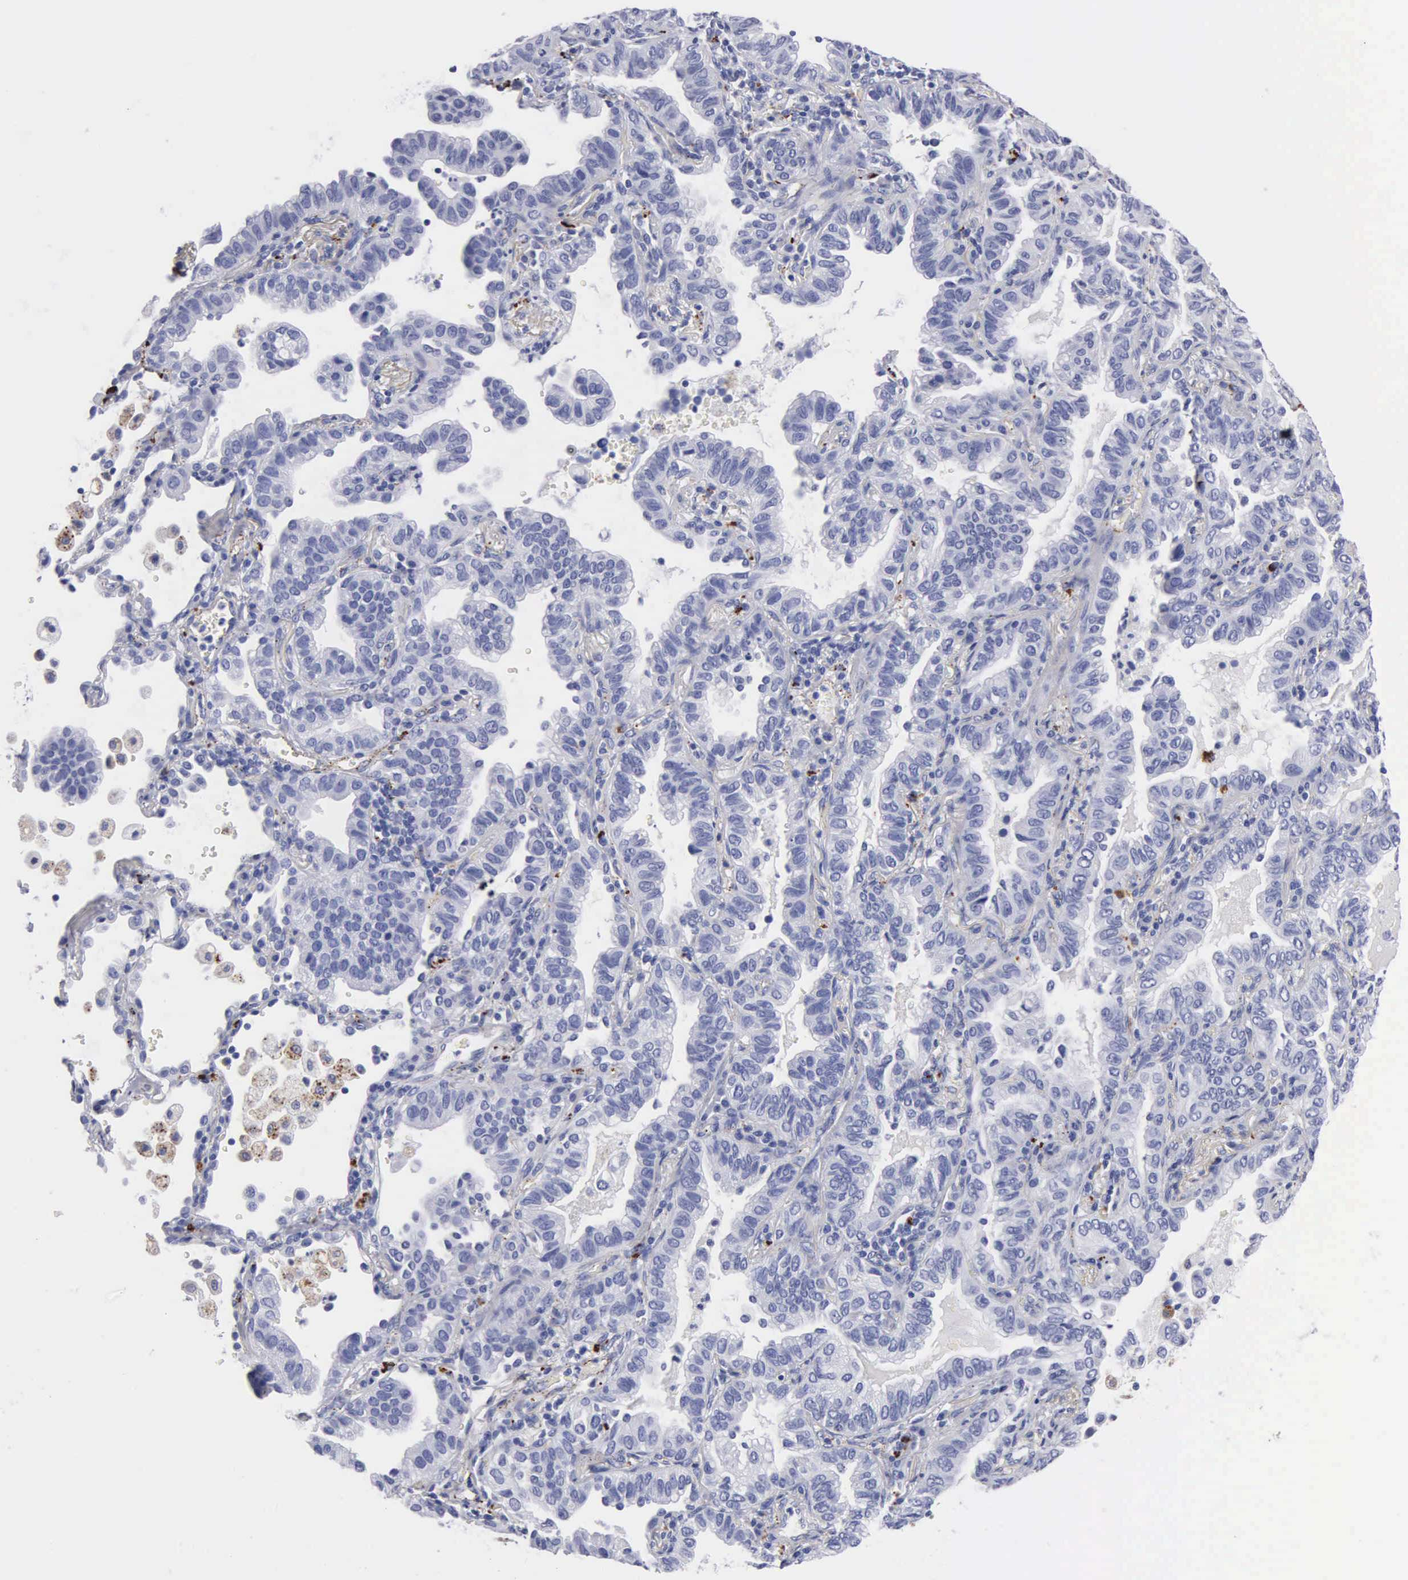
{"staining": {"intensity": "negative", "quantity": "none", "location": "none"}, "tissue": "lung cancer", "cell_type": "Tumor cells", "image_type": "cancer", "snomed": [{"axis": "morphology", "description": "Adenocarcinoma, NOS"}, {"axis": "topography", "description": "Lung"}], "caption": "Tumor cells show no significant positivity in adenocarcinoma (lung). (DAB immunohistochemistry (IHC) visualized using brightfield microscopy, high magnification).", "gene": "CTSL", "patient": {"sex": "female", "age": 50}}